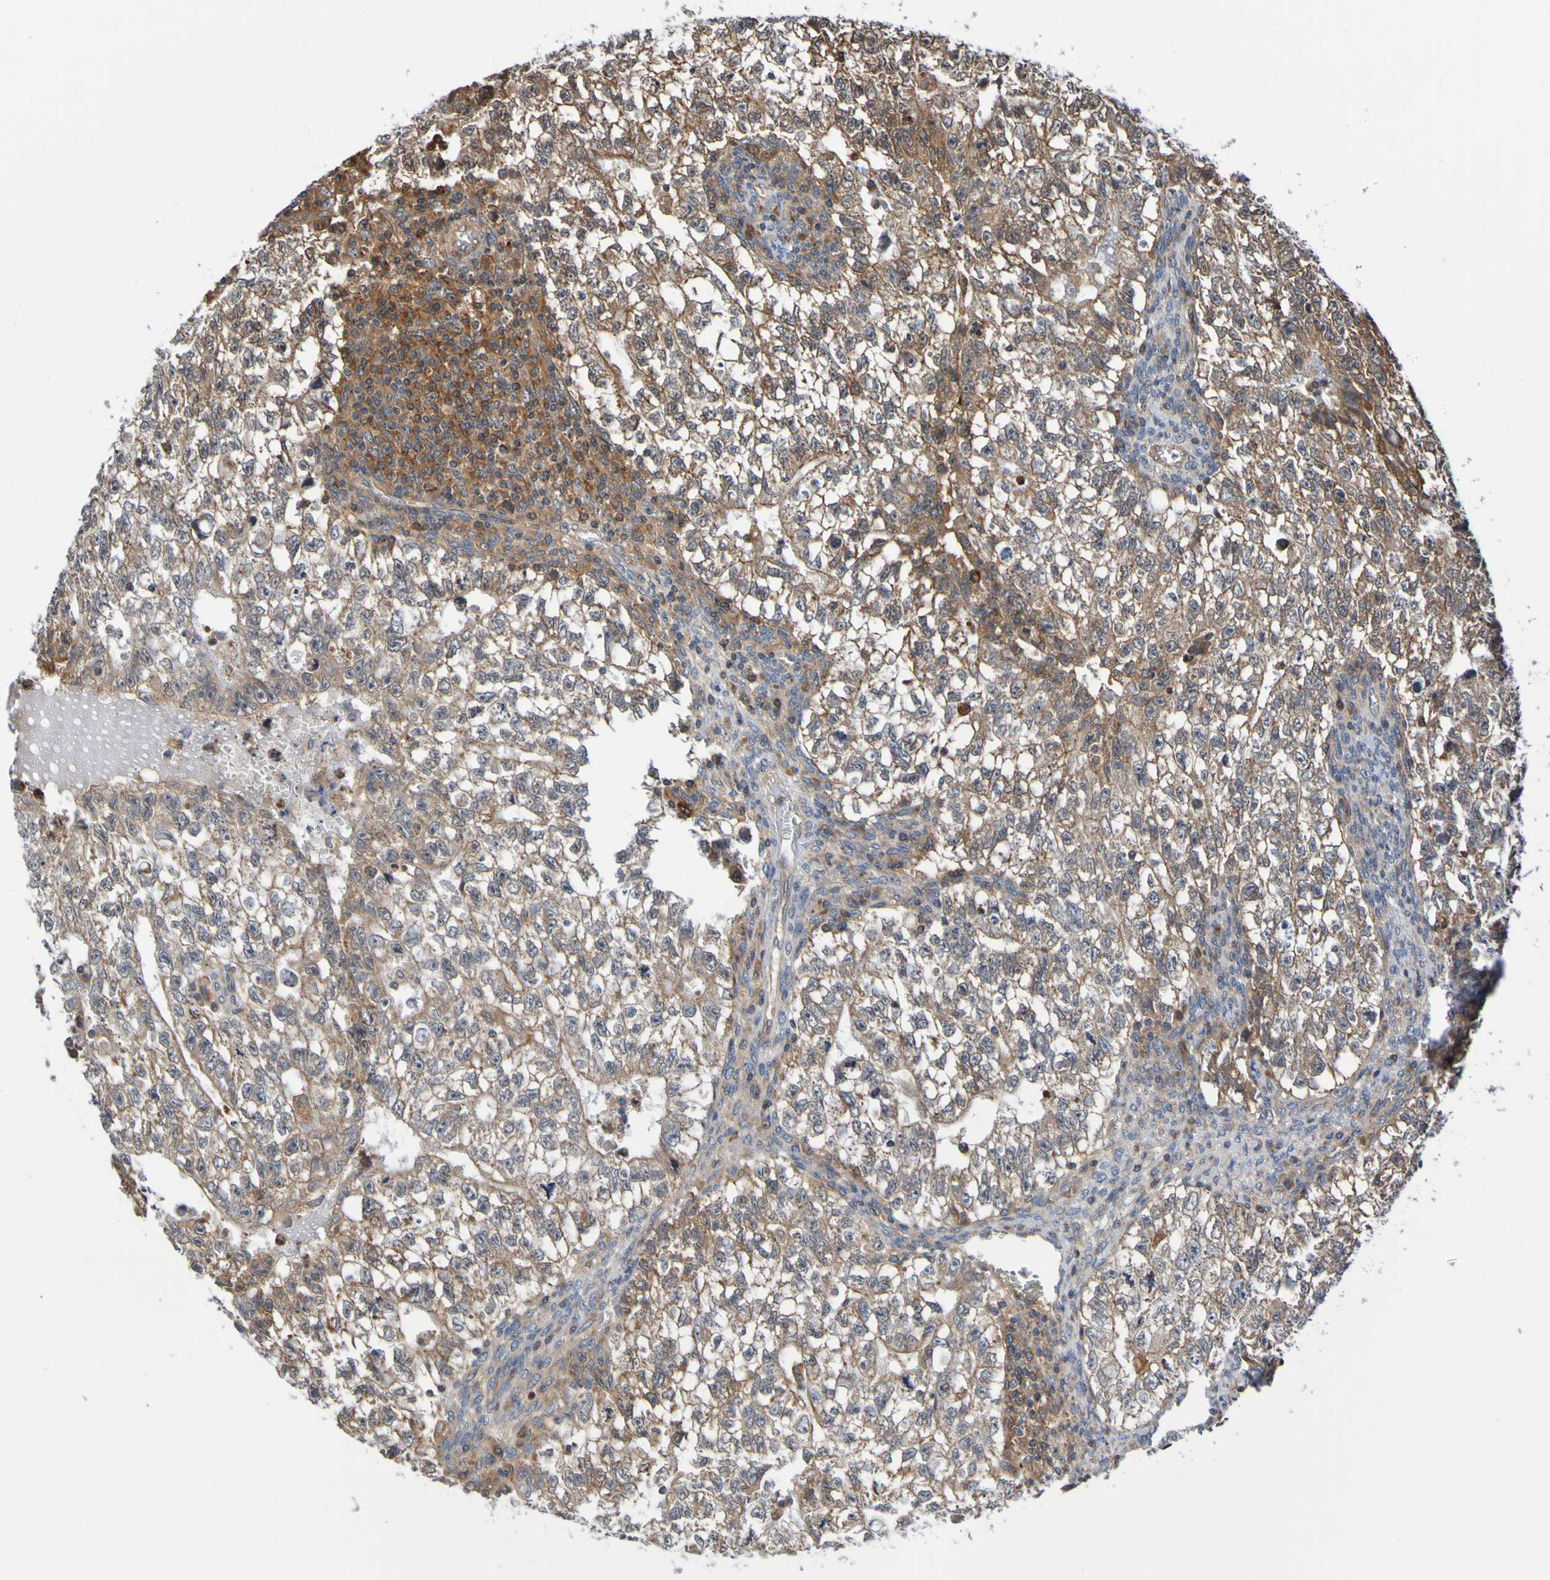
{"staining": {"intensity": "moderate", "quantity": ">75%", "location": "cytoplasmic/membranous"}, "tissue": "testis cancer", "cell_type": "Tumor cells", "image_type": "cancer", "snomed": [{"axis": "morphology", "description": "Seminoma, NOS"}, {"axis": "morphology", "description": "Carcinoma, Embryonal, NOS"}, {"axis": "topography", "description": "Testis"}], "caption": "About >75% of tumor cells in human embryonal carcinoma (testis) reveal moderate cytoplasmic/membranous protein staining as visualized by brown immunohistochemical staining.", "gene": "AXIN1", "patient": {"sex": "male", "age": 38}}